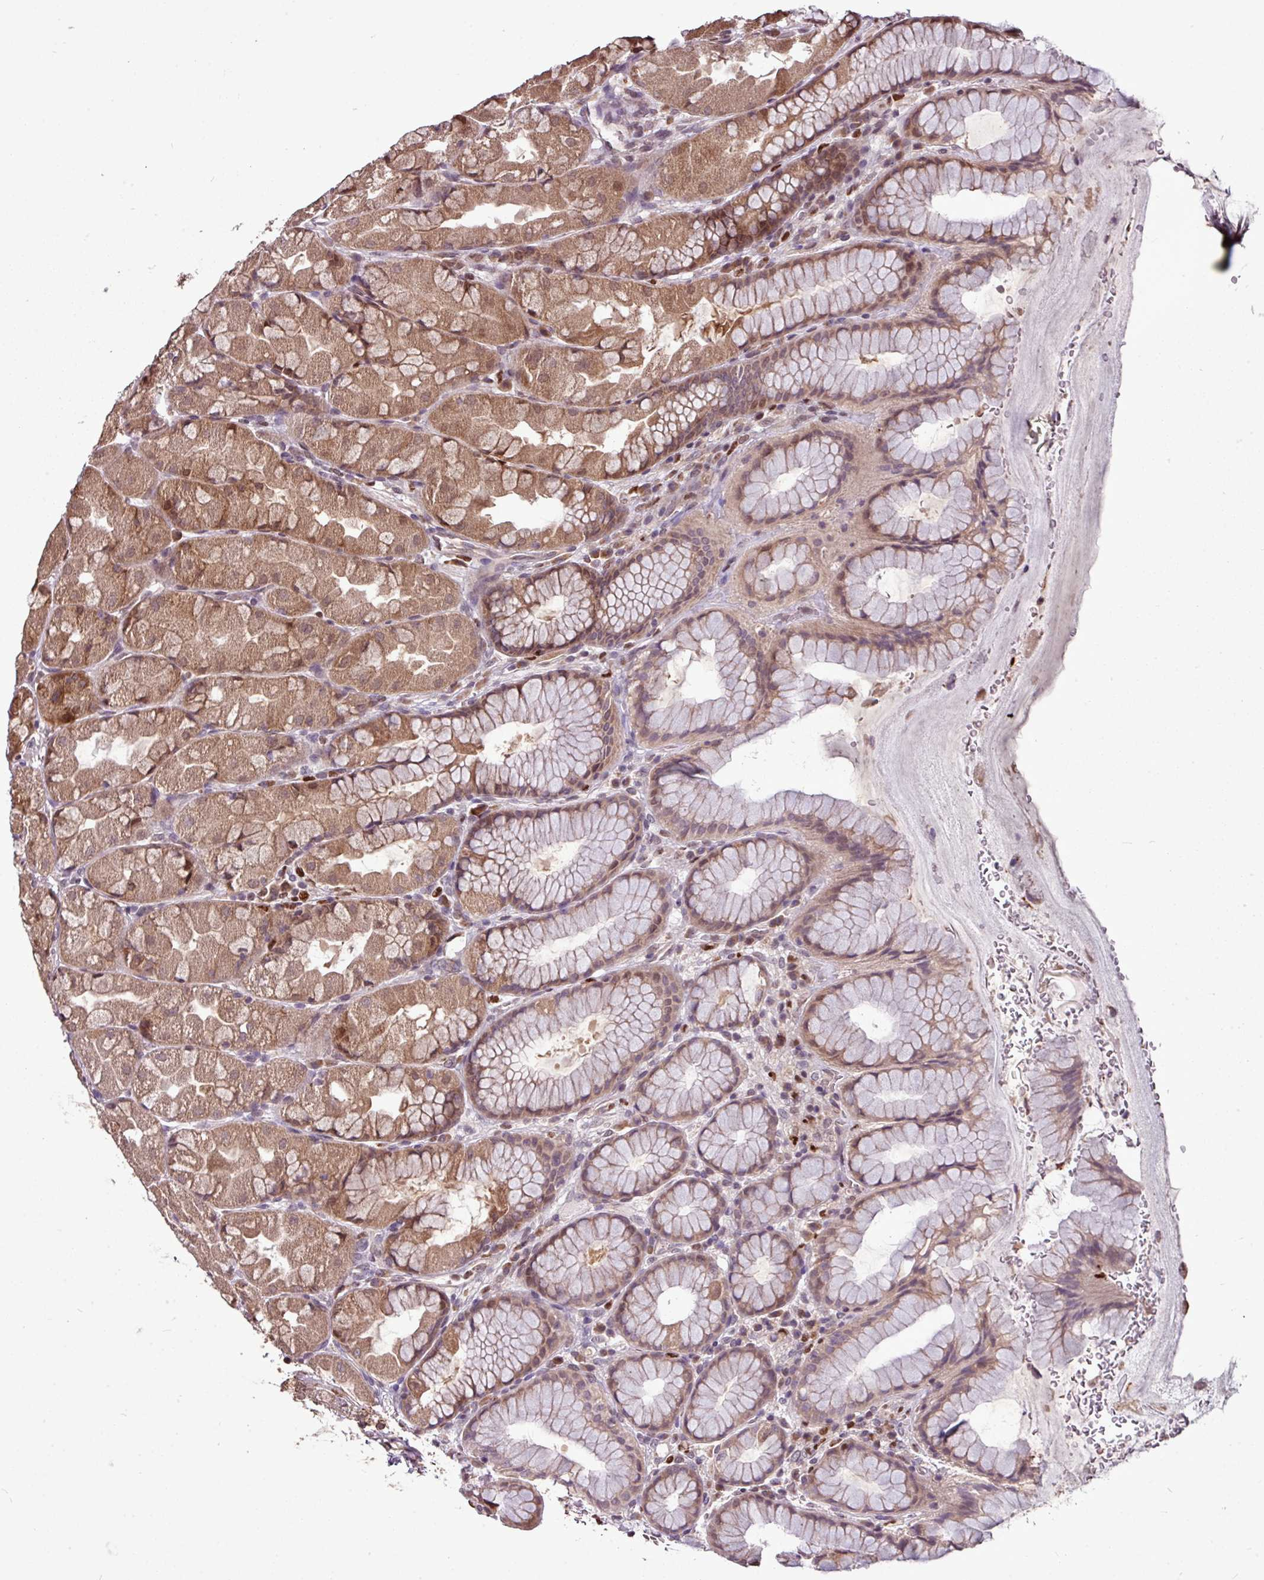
{"staining": {"intensity": "moderate", "quantity": ">75%", "location": "cytoplasmic/membranous,nuclear"}, "tissue": "stomach", "cell_type": "Glandular cells", "image_type": "normal", "snomed": [{"axis": "morphology", "description": "Normal tissue, NOS"}, {"axis": "topography", "description": "Stomach"}], "caption": "An immunohistochemistry (IHC) histopathology image of normal tissue is shown. Protein staining in brown shows moderate cytoplasmic/membranous,nuclear positivity in stomach within glandular cells. (brown staining indicates protein expression, while blue staining denotes nuclei).", "gene": "SKIC2", "patient": {"sex": "male", "age": 57}}